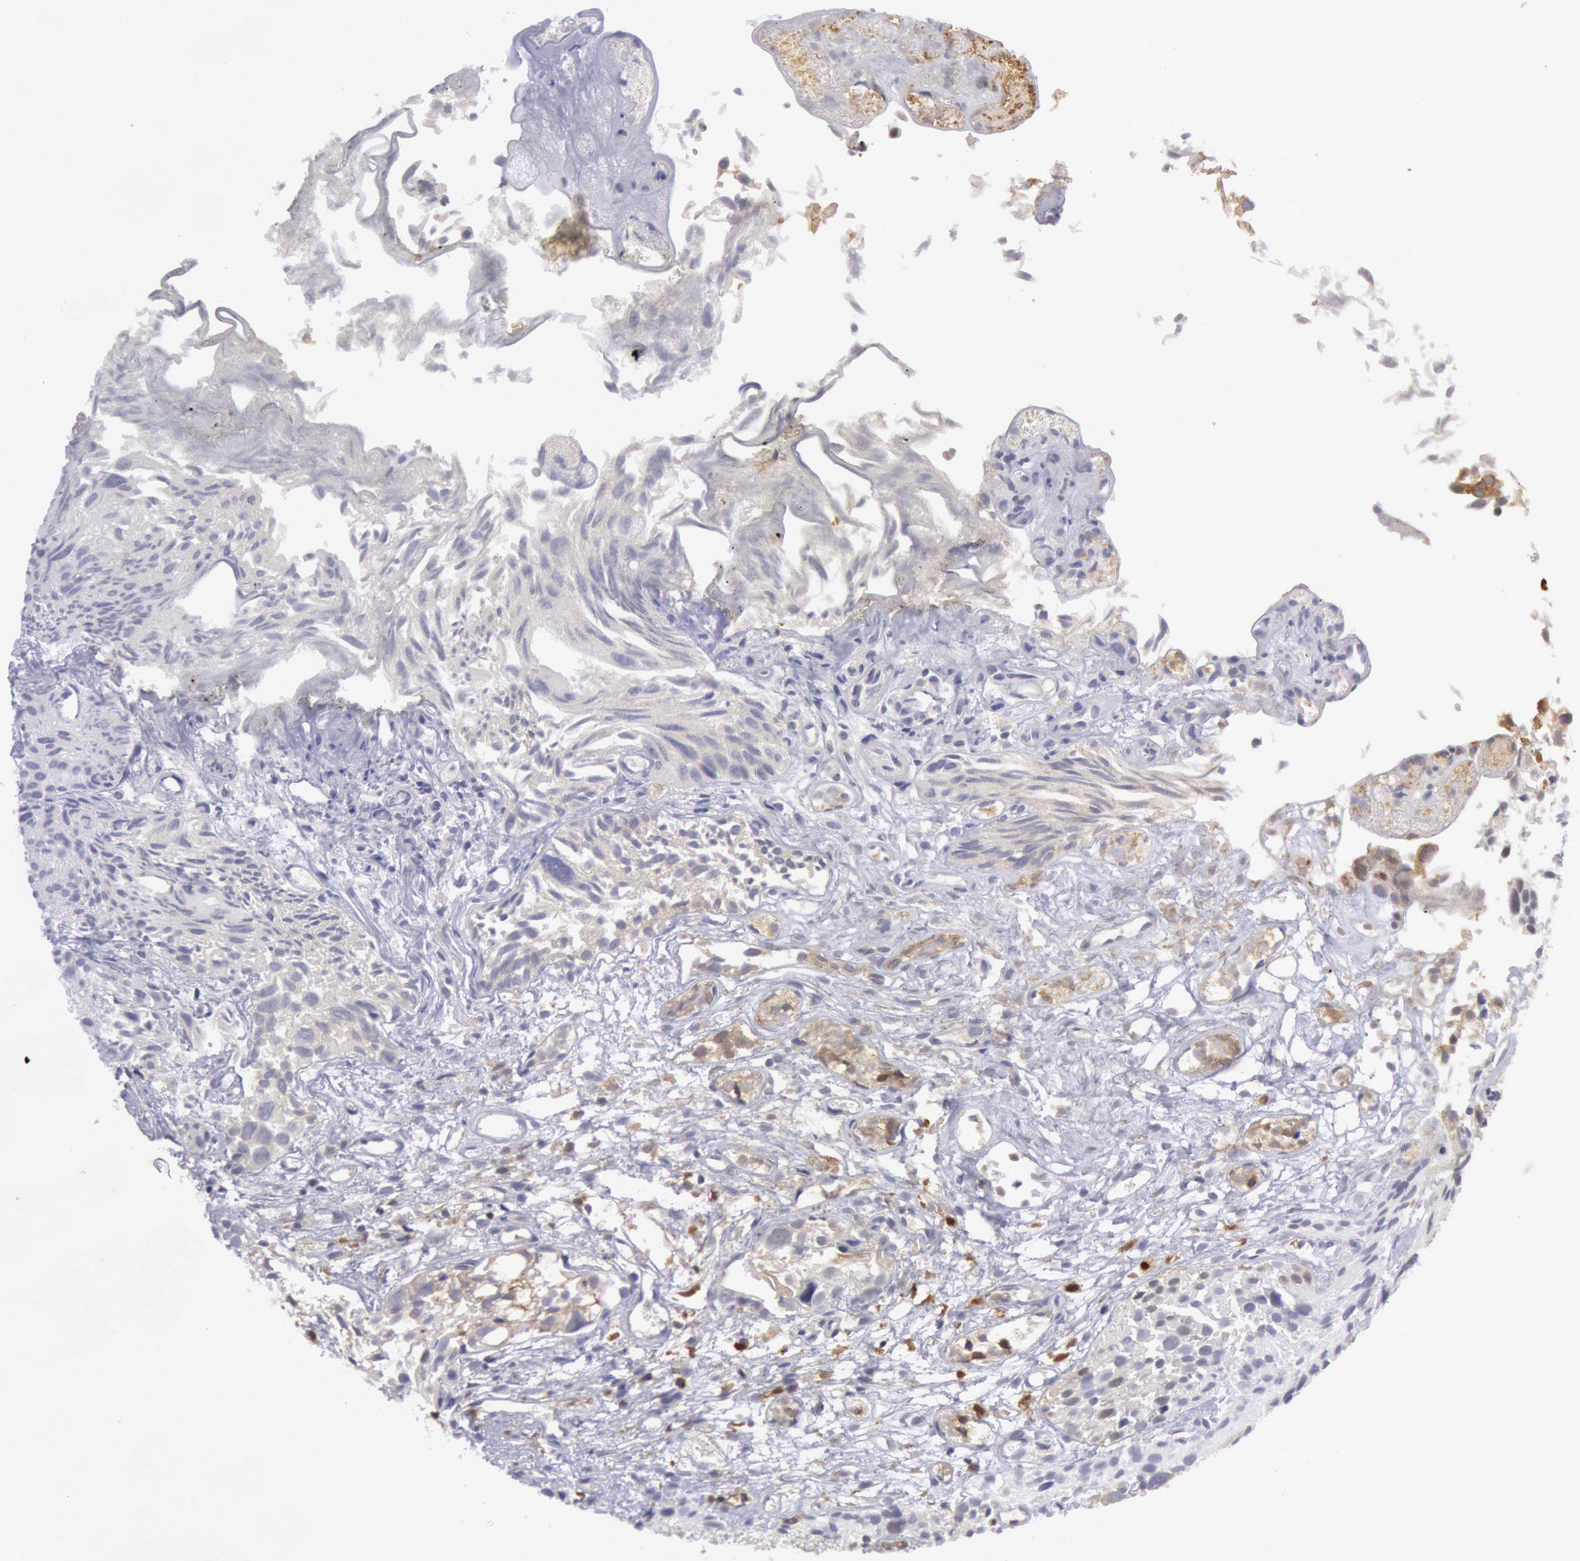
{"staining": {"intensity": "weak", "quantity": "25%-75%", "location": "cytoplasmic/membranous"}, "tissue": "urothelial cancer", "cell_type": "Tumor cells", "image_type": "cancer", "snomed": [{"axis": "morphology", "description": "Urothelial carcinoma, High grade"}, {"axis": "topography", "description": "Urinary bladder"}], "caption": "Immunohistochemistry of high-grade urothelial carcinoma demonstrates low levels of weak cytoplasmic/membranous staining in about 25%-75% of tumor cells.", "gene": "IKBKB", "patient": {"sex": "female", "age": 78}}